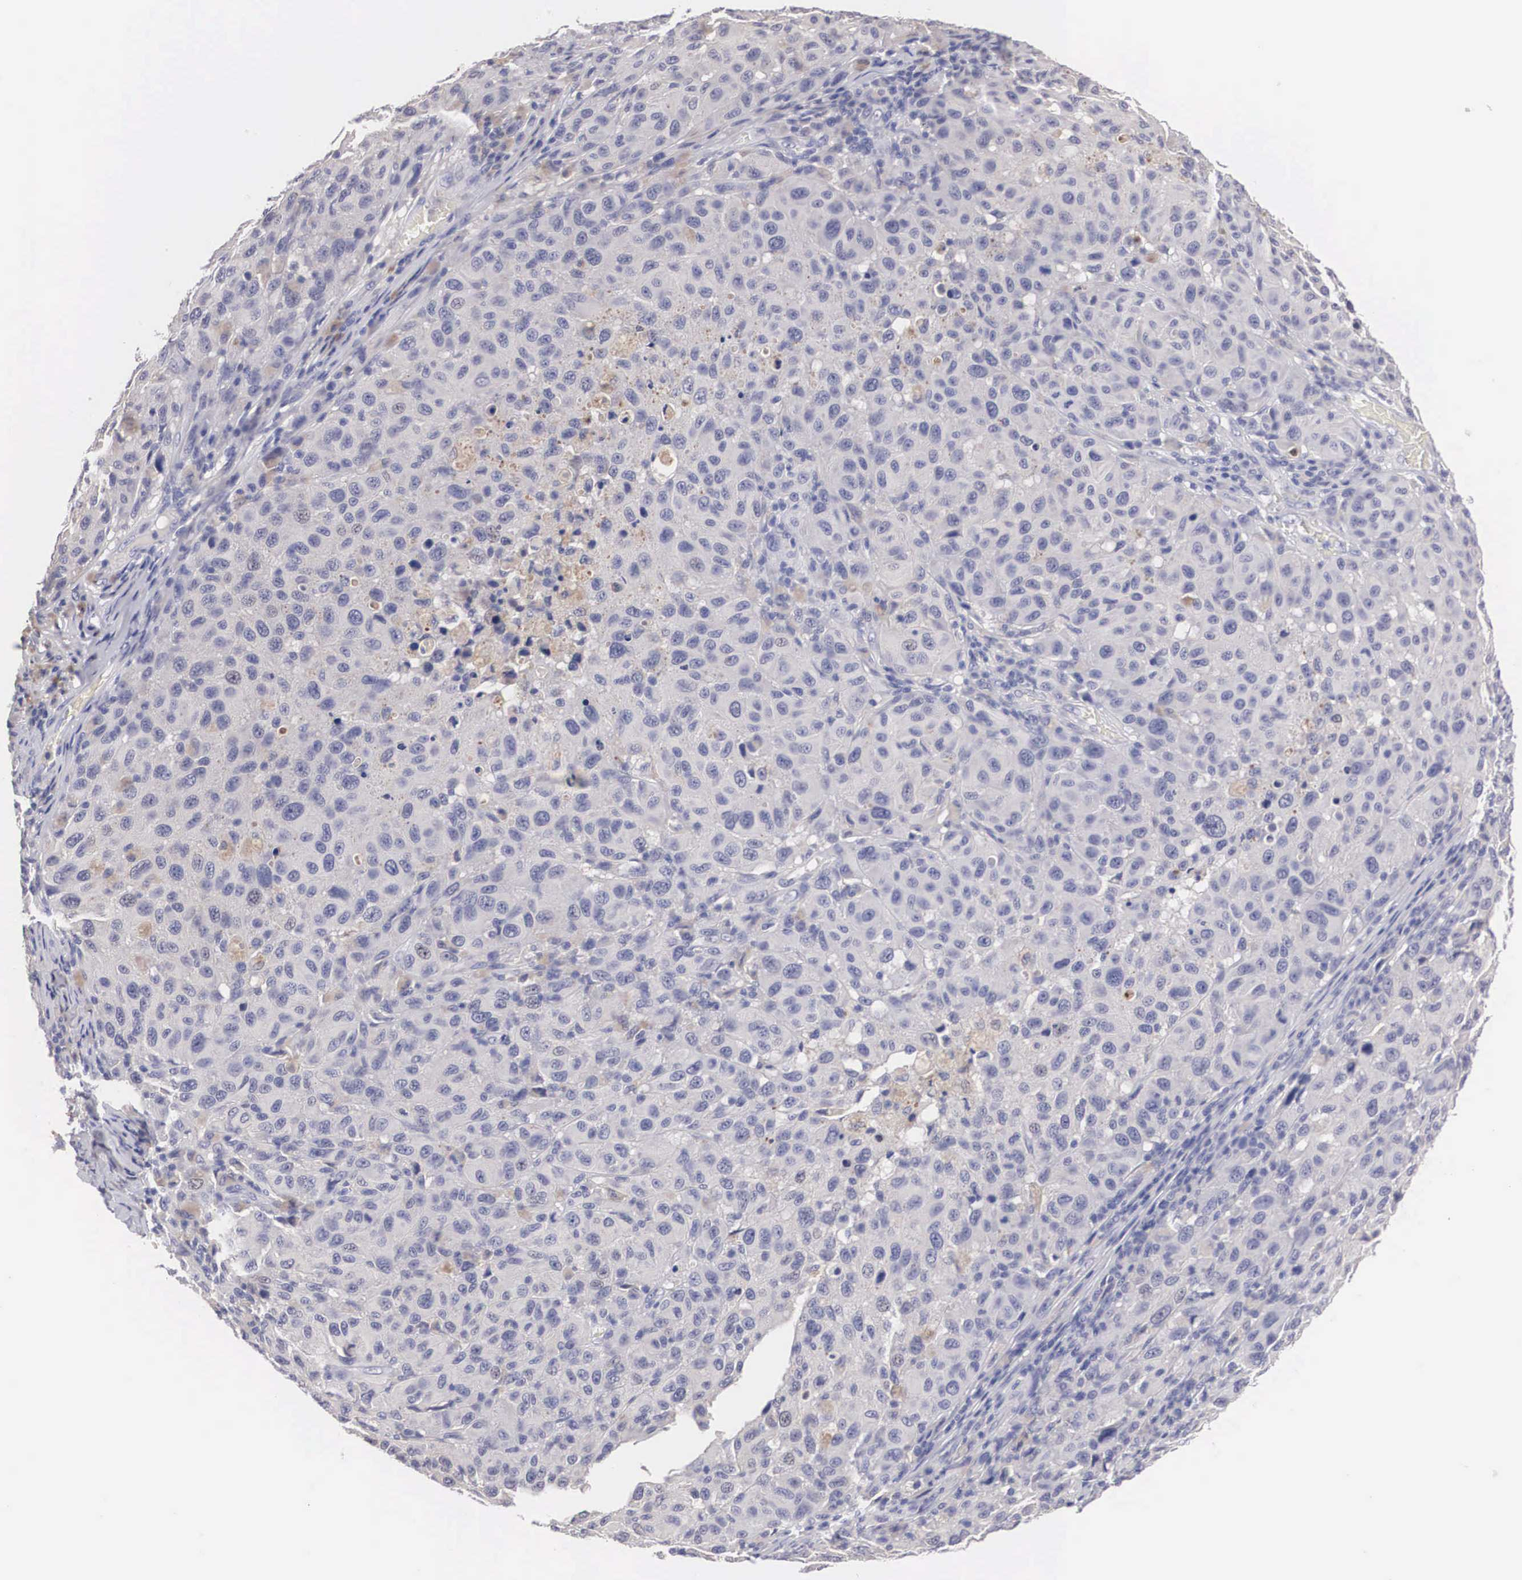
{"staining": {"intensity": "negative", "quantity": "none", "location": "none"}, "tissue": "melanoma", "cell_type": "Tumor cells", "image_type": "cancer", "snomed": [{"axis": "morphology", "description": "Malignant melanoma, NOS"}, {"axis": "topography", "description": "Skin"}], "caption": "The histopathology image displays no staining of tumor cells in malignant melanoma.", "gene": "ABHD4", "patient": {"sex": "female", "age": 77}}